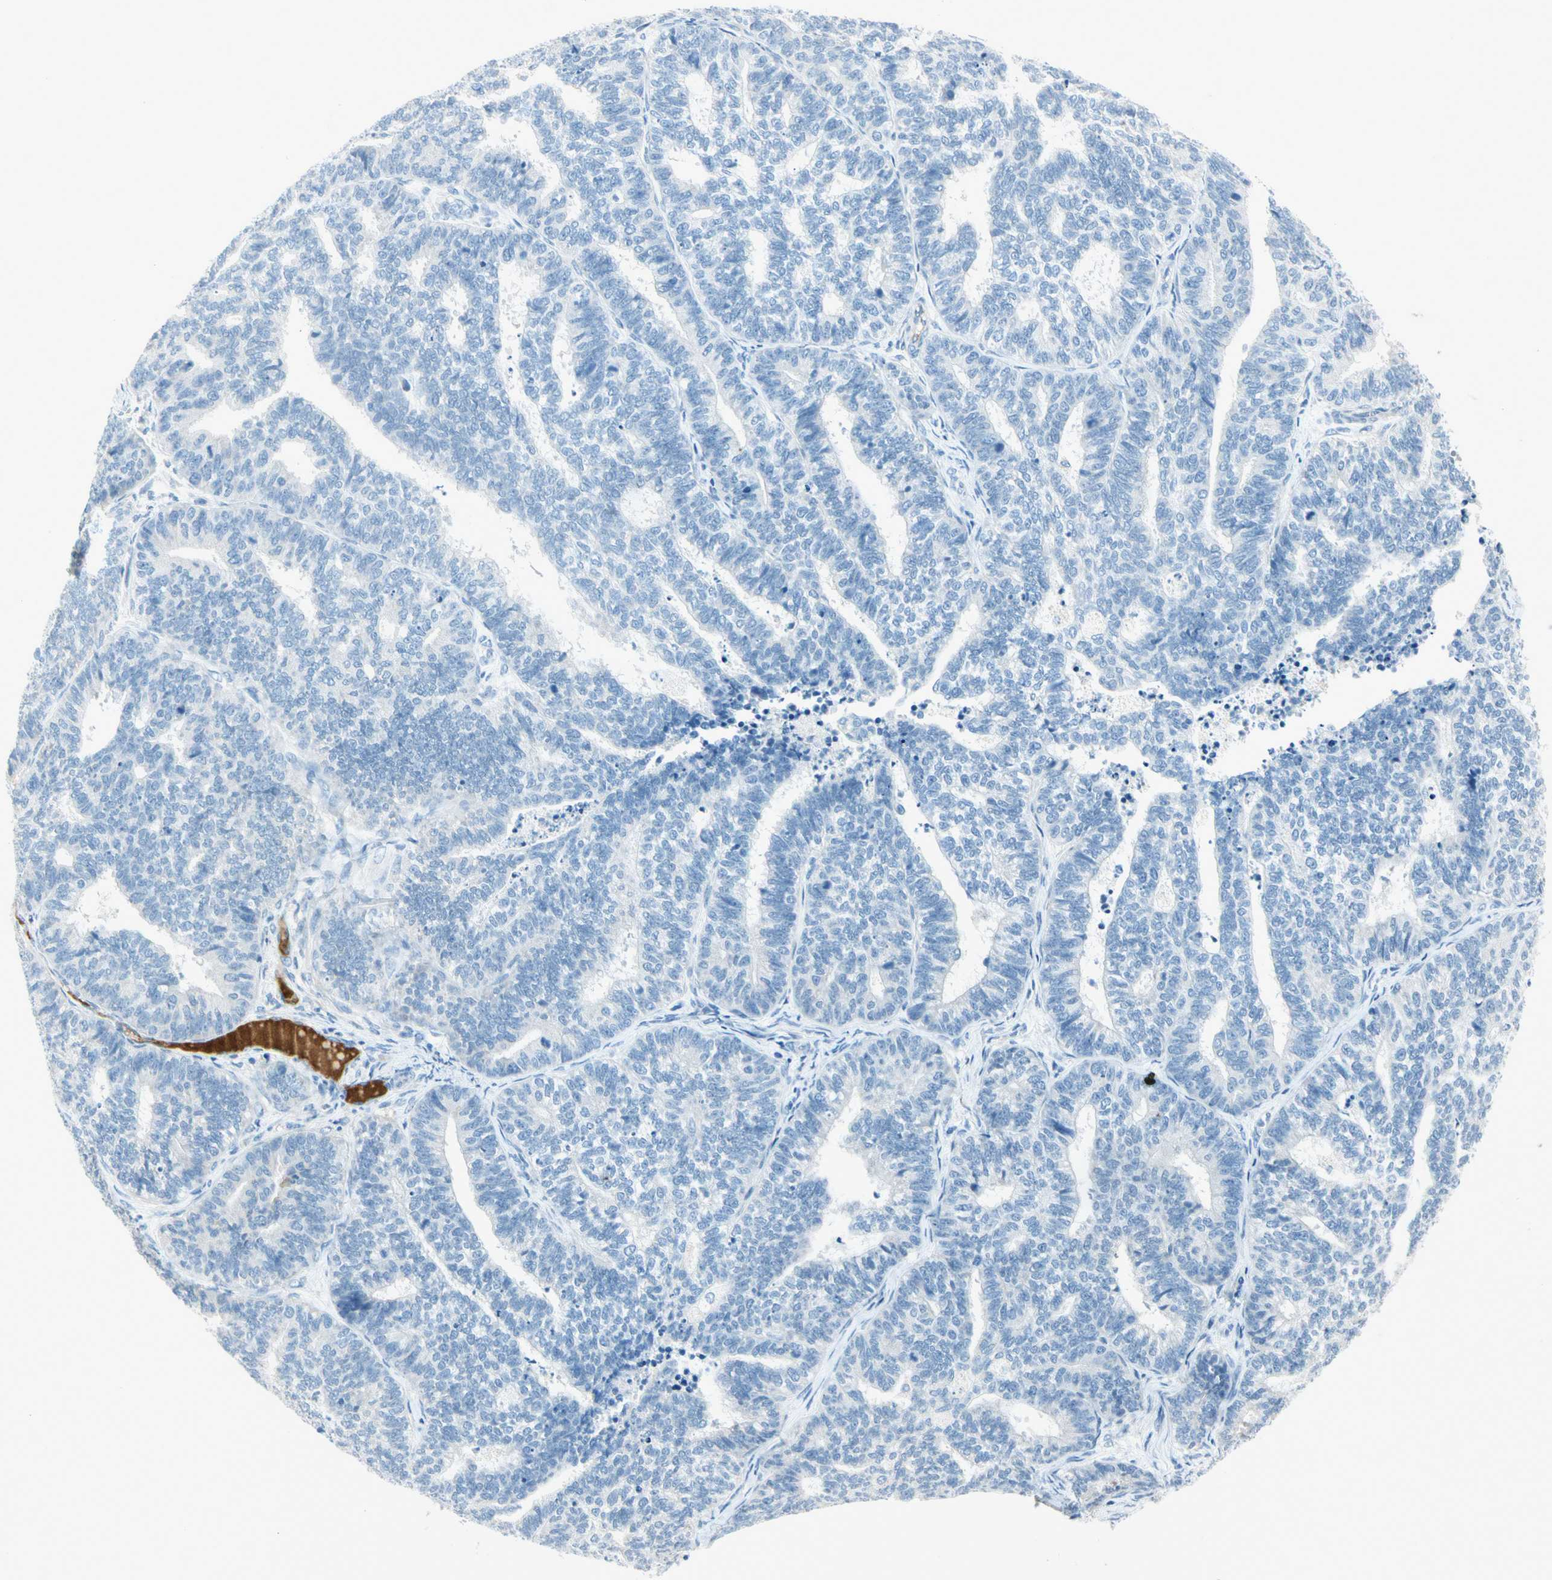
{"staining": {"intensity": "negative", "quantity": "none", "location": "none"}, "tissue": "endometrial cancer", "cell_type": "Tumor cells", "image_type": "cancer", "snomed": [{"axis": "morphology", "description": "Adenocarcinoma, NOS"}, {"axis": "topography", "description": "Endometrium"}], "caption": "Immunohistochemical staining of human endometrial adenocarcinoma demonstrates no significant expression in tumor cells. The staining is performed using DAB (3,3'-diaminobenzidine) brown chromogen with nuclei counter-stained in using hematoxylin.", "gene": "SERPIND1", "patient": {"sex": "female", "age": 70}}